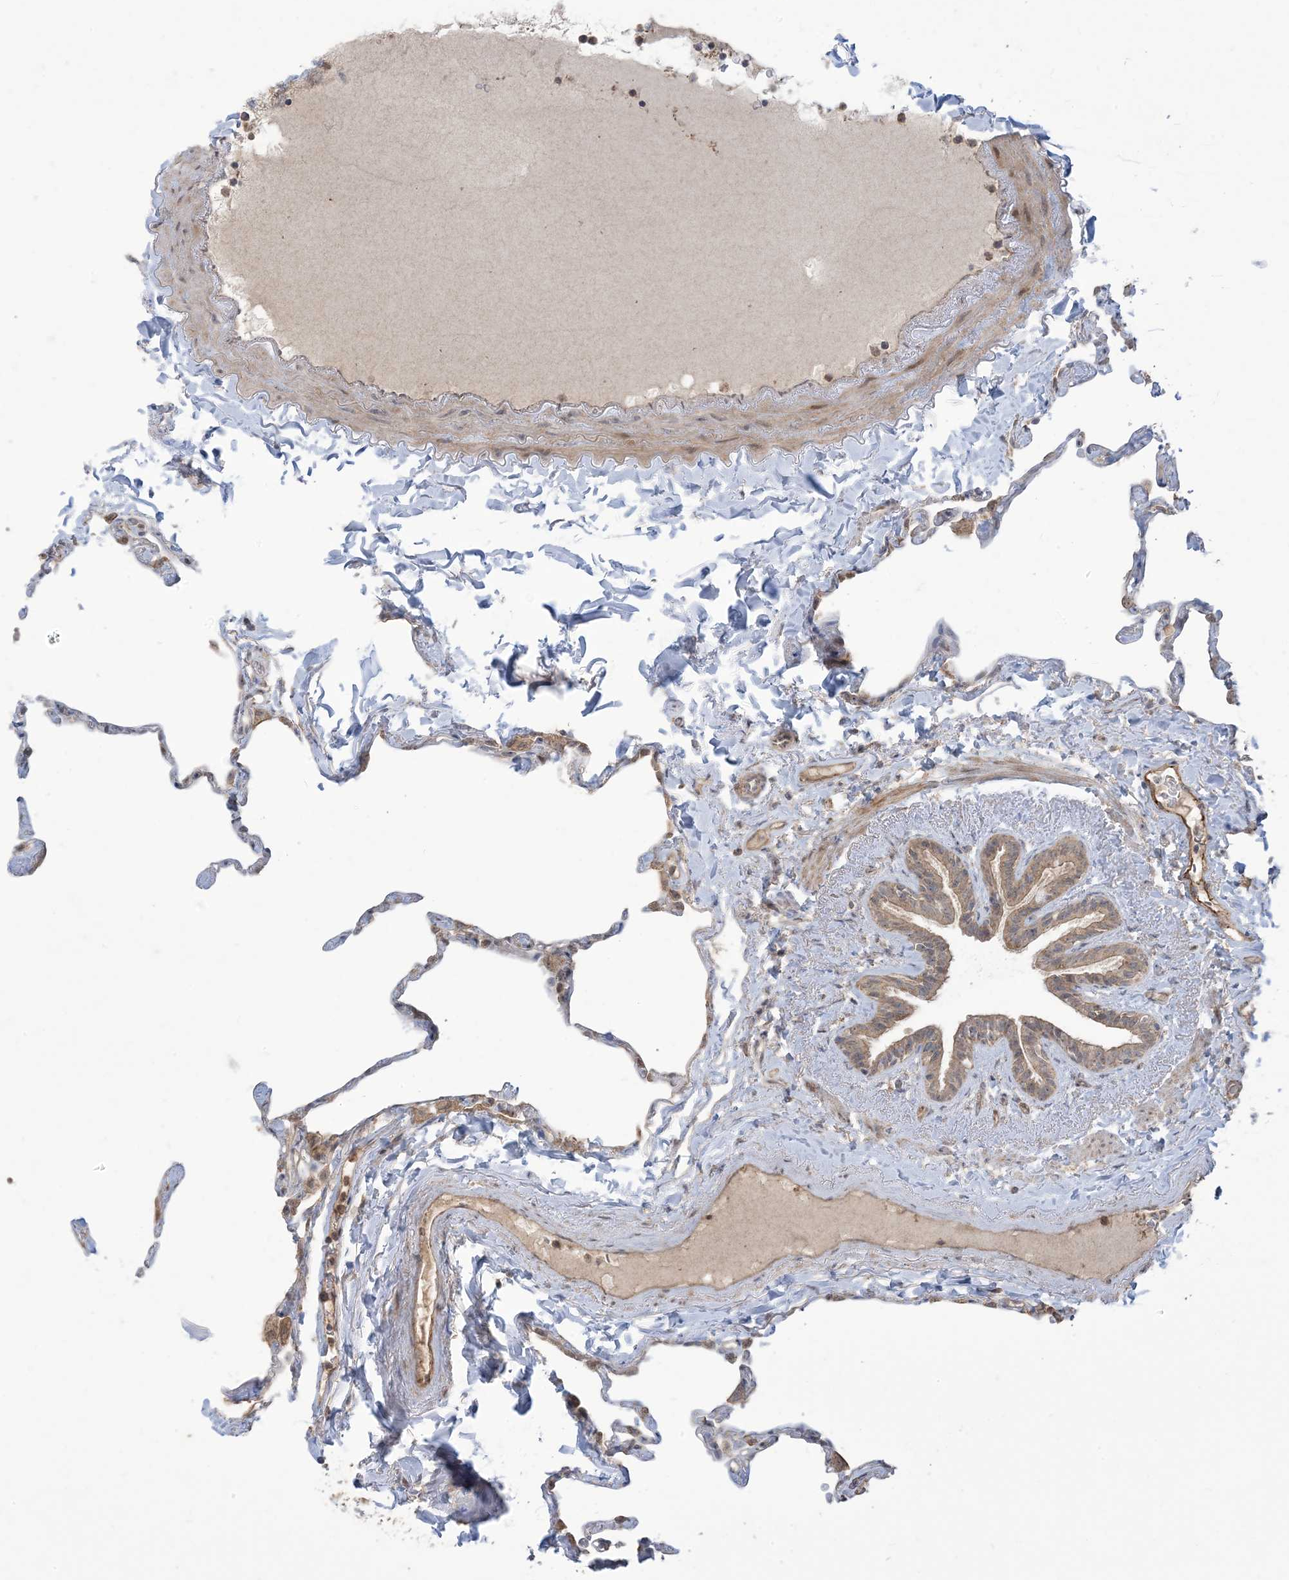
{"staining": {"intensity": "weak", "quantity": "<25%", "location": "cytoplasmic/membranous"}, "tissue": "lung", "cell_type": "Alveolar cells", "image_type": "normal", "snomed": [{"axis": "morphology", "description": "Normal tissue, NOS"}, {"axis": "topography", "description": "Lung"}], "caption": "The image exhibits no significant staining in alveolar cells of lung. (DAB IHC, high magnification).", "gene": "KLHL18", "patient": {"sex": "male", "age": 65}}